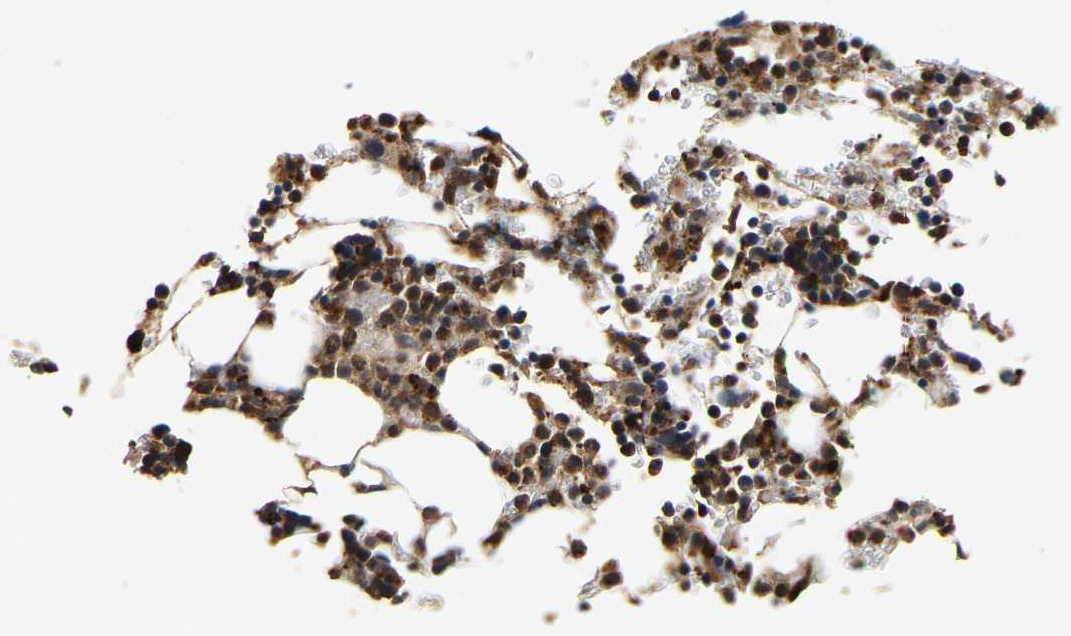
{"staining": {"intensity": "moderate", "quantity": ">75%", "location": "cytoplasmic/membranous,nuclear"}, "tissue": "bone marrow", "cell_type": "Hematopoietic cells", "image_type": "normal", "snomed": [{"axis": "morphology", "description": "Normal tissue, NOS"}, {"axis": "topography", "description": "Bone marrow"}], "caption": "Bone marrow stained with IHC demonstrates moderate cytoplasmic/membranous,nuclear positivity in approximately >75% of hematopoietic cells. The staining was performed using DAB (3,3'-diaminobenzidine), with brown indicating positive protein expression. Nuclei are stained blue with hematoxylin.", "gene": "SMU1", "patient": {"sex": "female", "age": 81}}